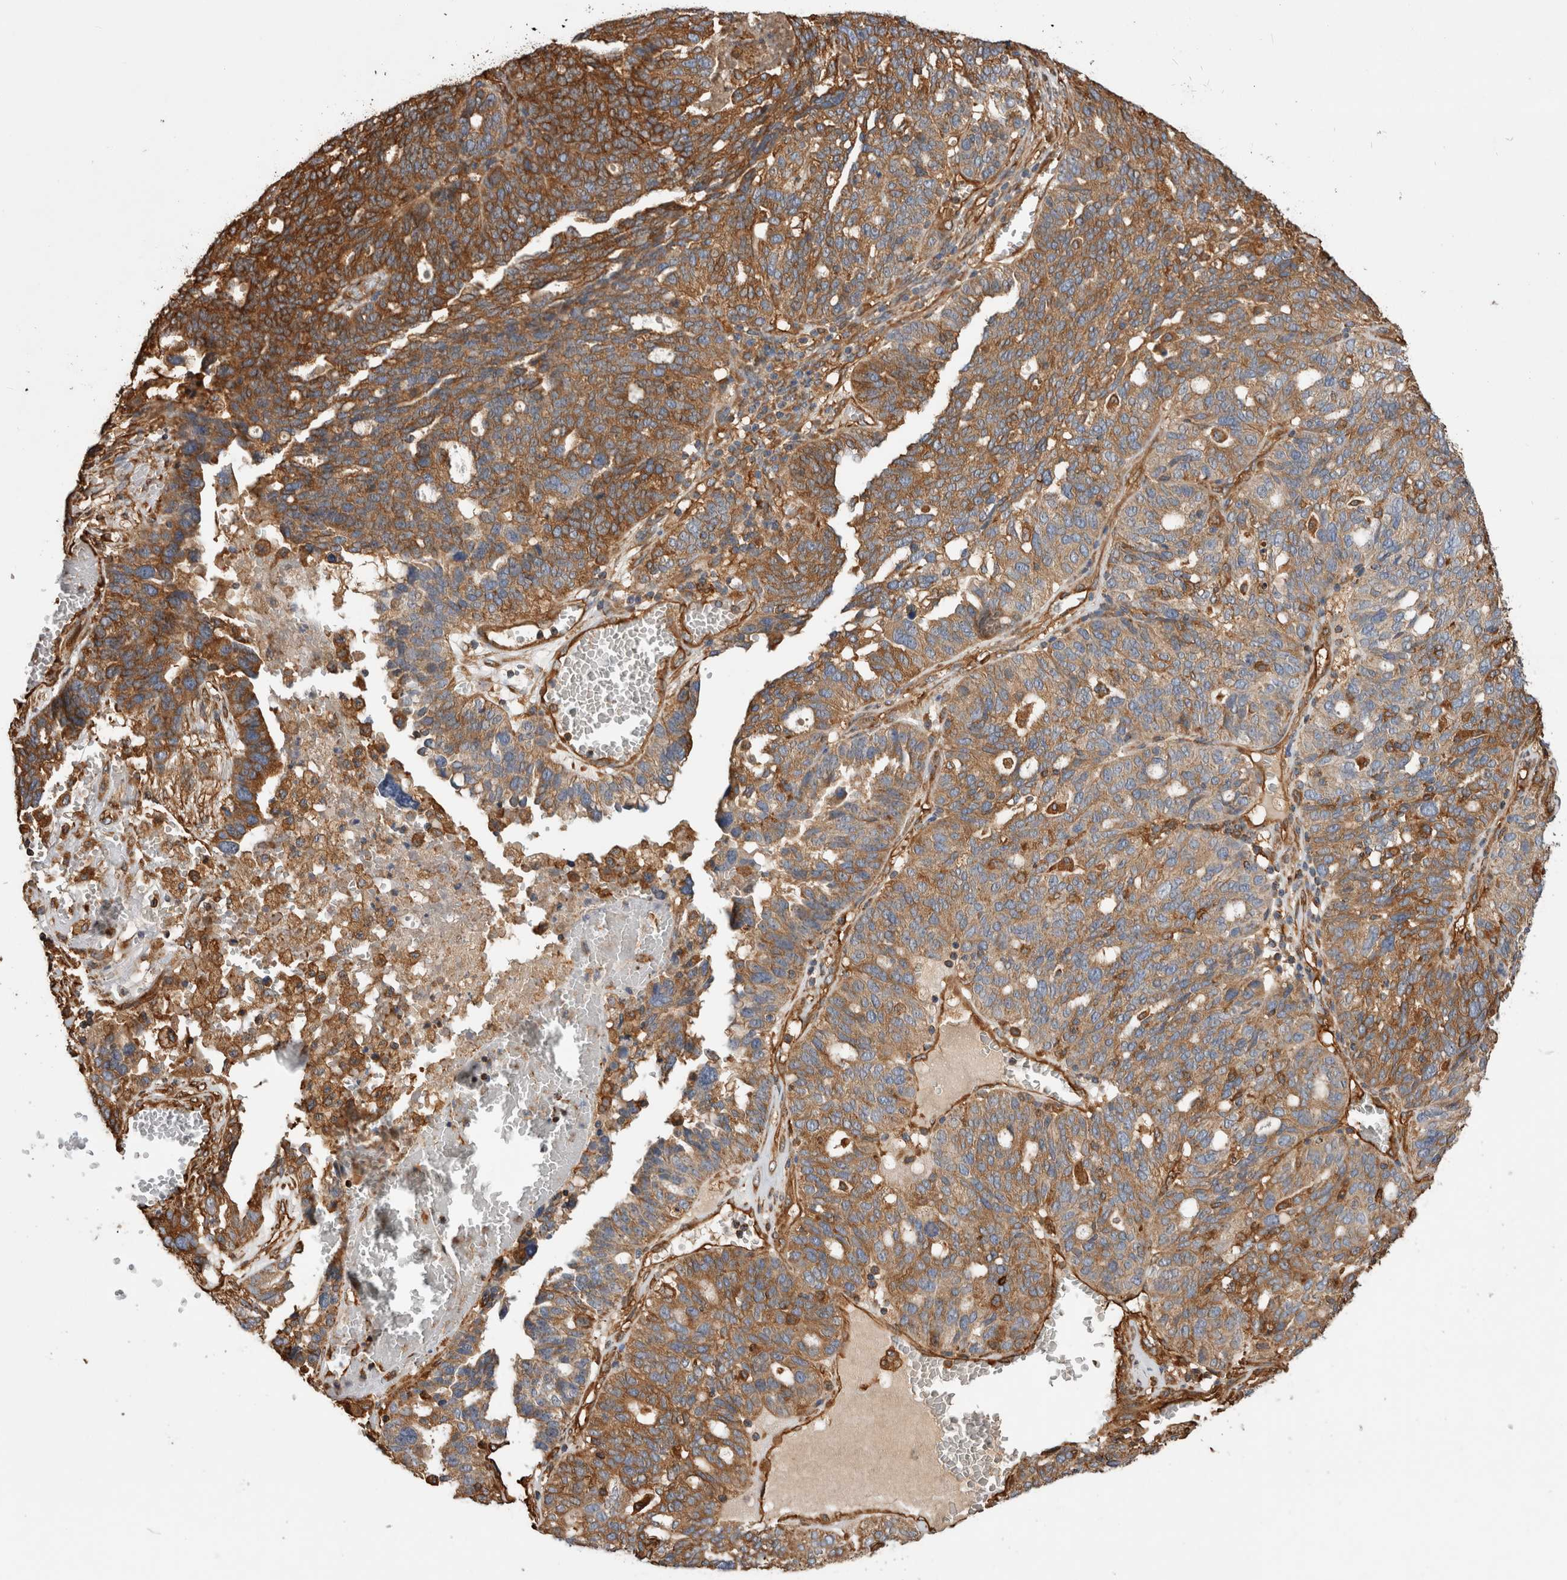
{"staining": {"intensity": "moderate", "quantity": ">75%", "location": "cytoplasmic/membranous"}, "tissue": "ovarian cancer", "cell_type": "Tumor cells", "image_type": "cancer", "snomed": [{"axis": "morphology", "description": "Cystadenocarcinoma, serous, NOS"}, {"axis": "topography", "description": "Ovary"}], "caption": "Moderate cytoplasmic/membranous expression is present in about >75% of tumor cells in ovarian cancer.", "gene": "ZNF397", "patient": {"sex": "female", "age": 59}}